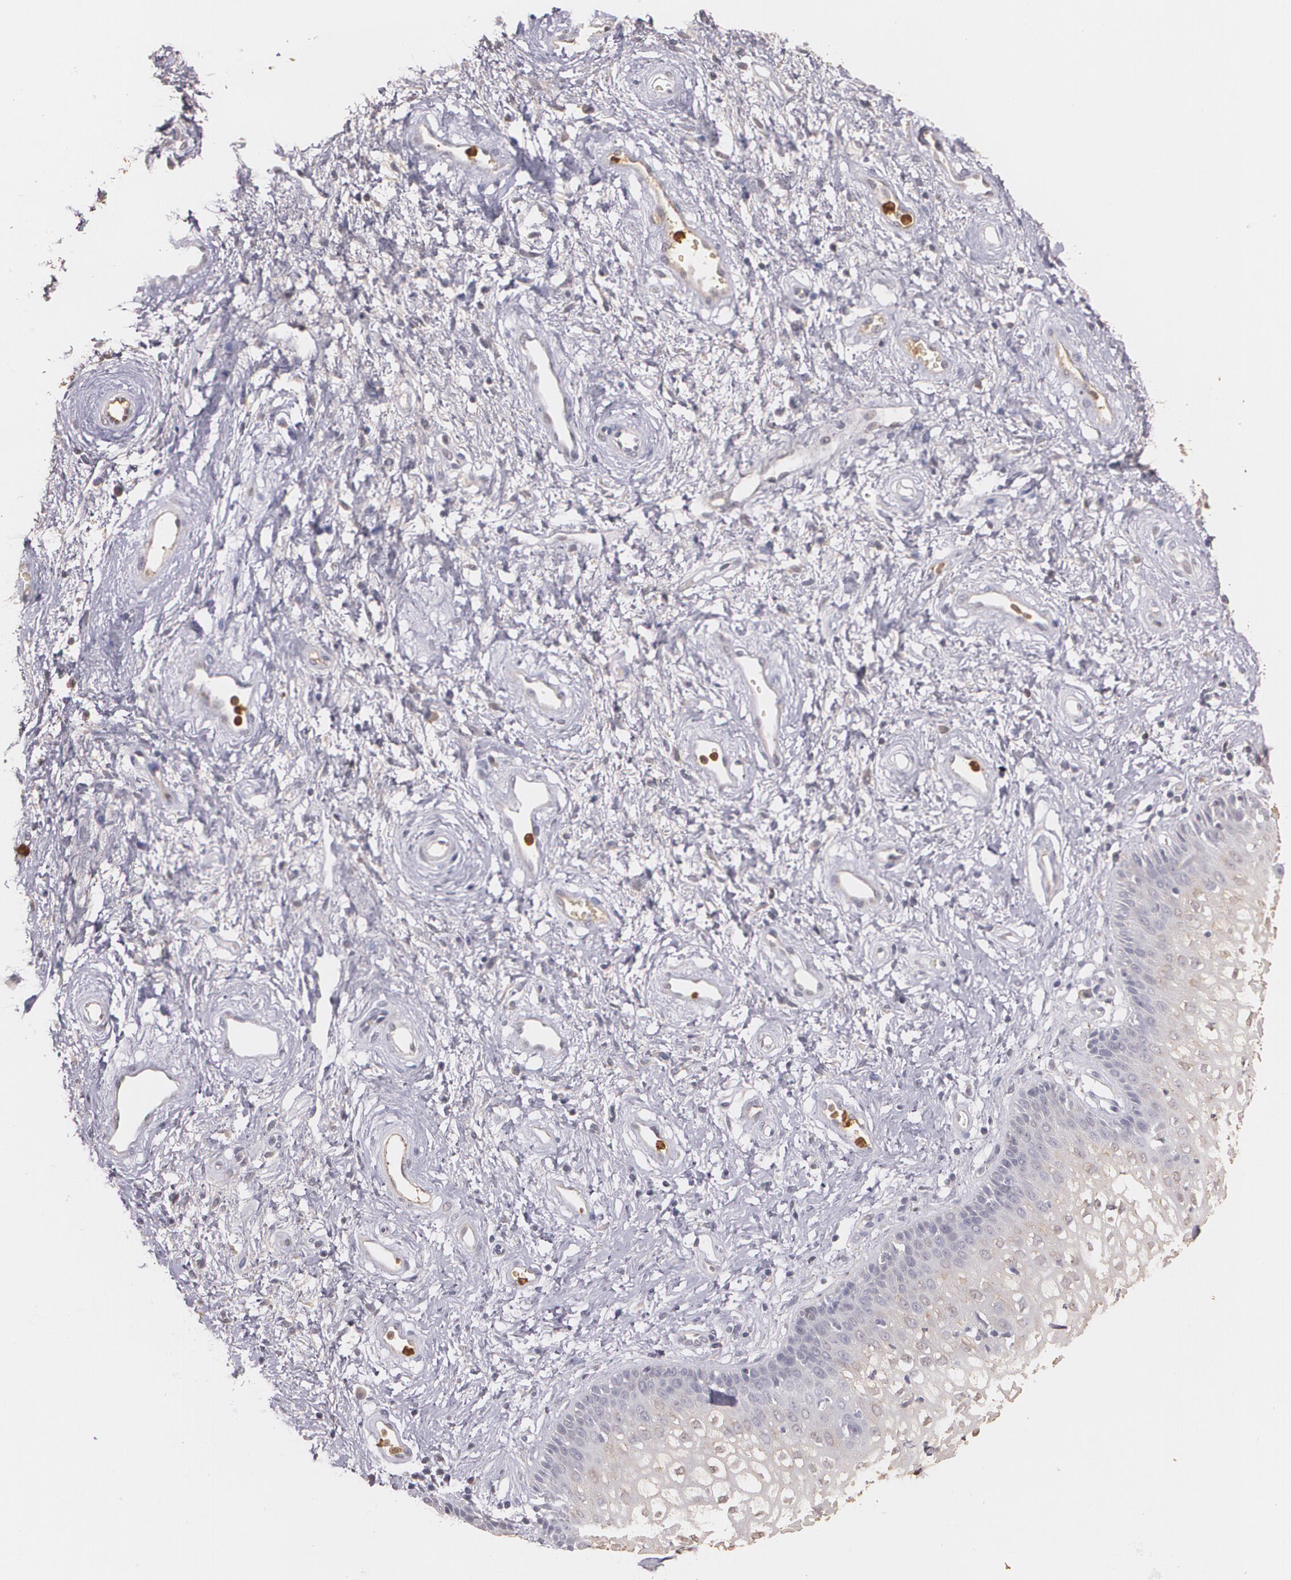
{"staining": {"intensity": "moderate", "quantity": "<25%", "location": "cytoplasmic/membranous"}, "tissue": "vagina", "cell_type": "Squamous epithelial cells", "image_type": "normal", "snomed": [{"axis": "morphology", "description": "Normal tissue, NOS"}, {"axis": "topography", "description": "Vagina"}], "caption": "High-magnification brightfield microscopy of unremarkable vagina stained with DAB (brown) and counterstained with hematoxylin (blue). squamous epithelial cells exhibit moderate cytoplasmic/membranous expression is seen in about<25% of cells. The protein is shown in brown color, while the nuclei are stained blue.", "gene": "PTS", "patient": {"sex": "female", "age": 34}}